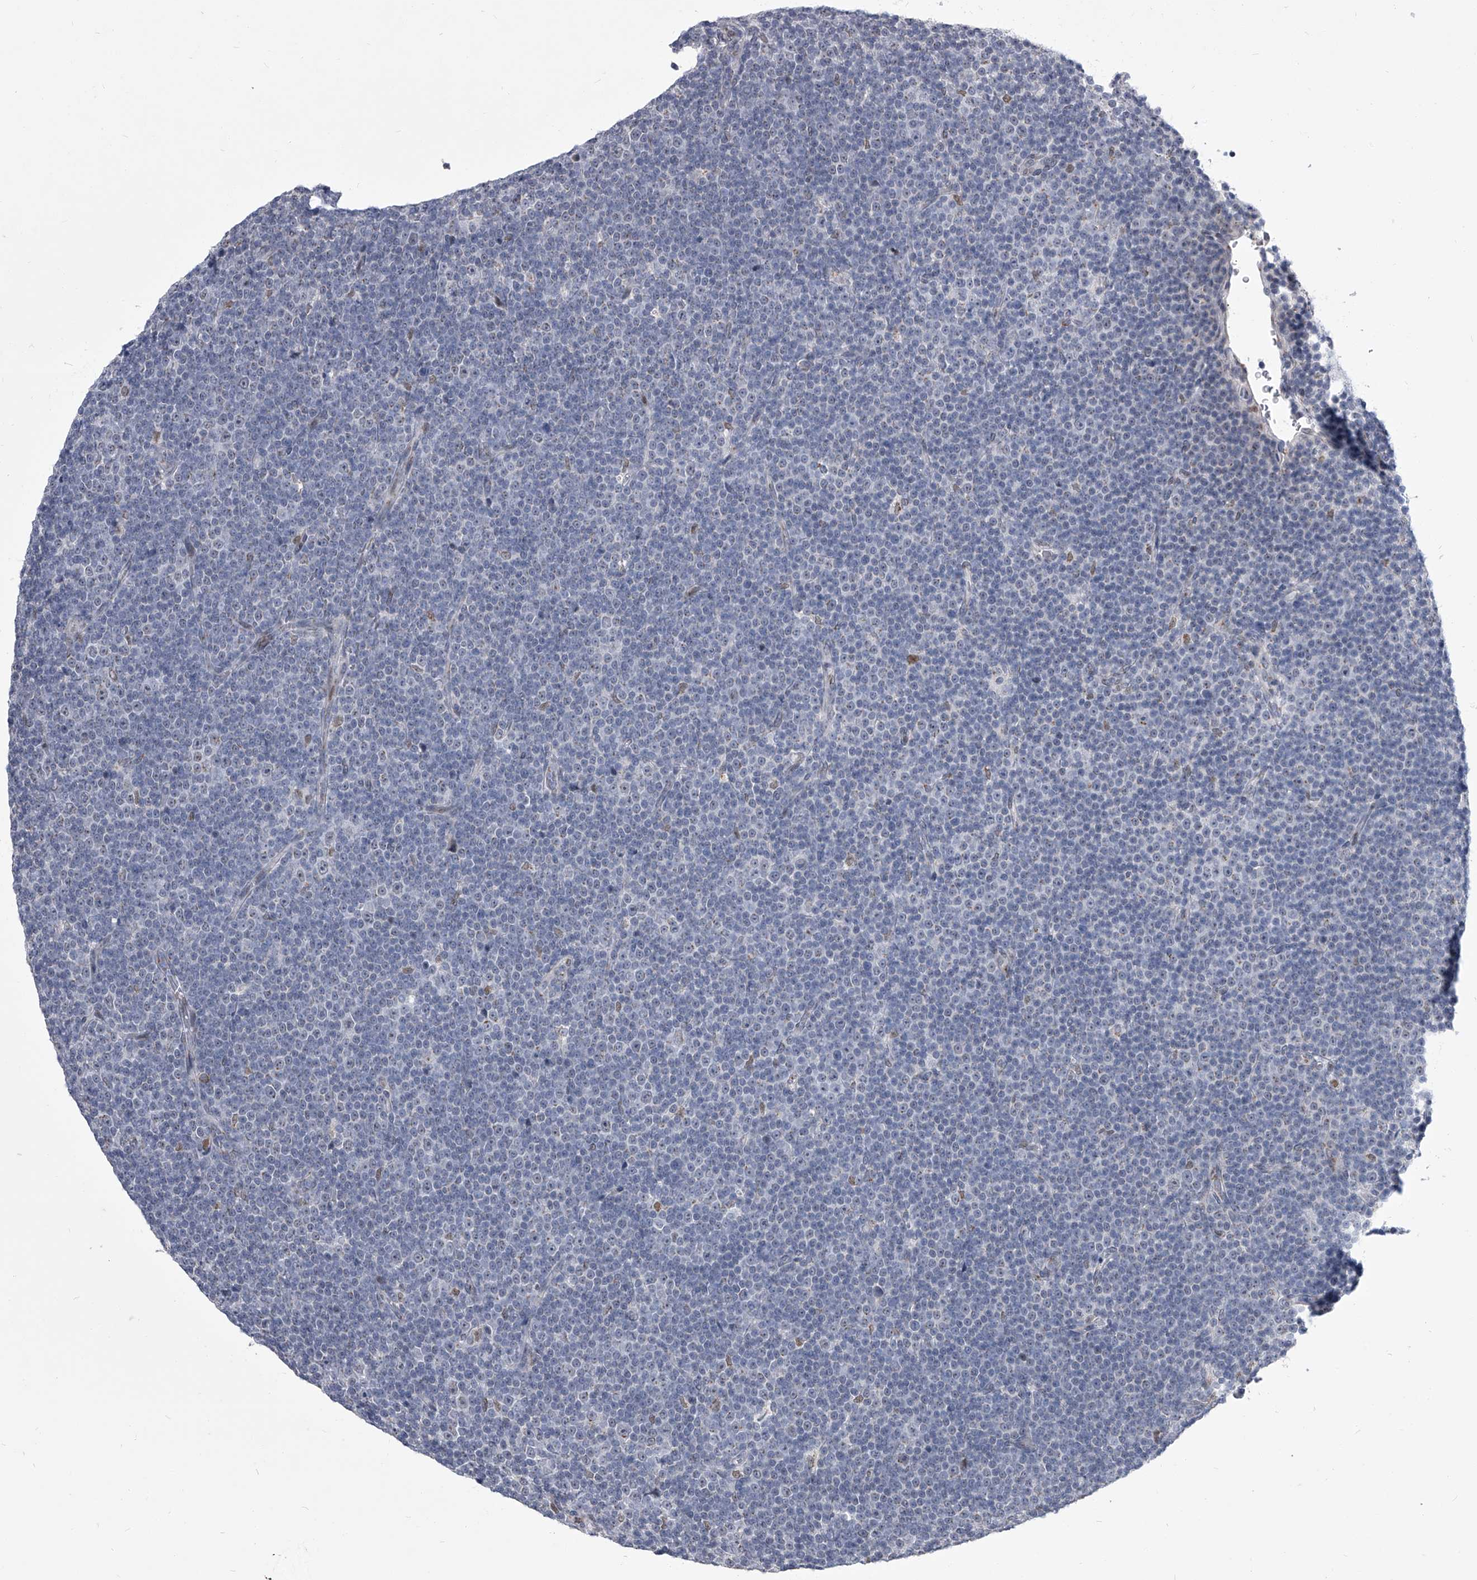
{"staining": {"intensity": "negative", "quantity": "none", "location": "none"}, "tissue": "lymphoma", "cell_type": "Tumor cells", "image_type": "cancer", "snomed": [{"axis": "morphology", "description": "Malignant lymphoma, non-Hodgkin's type, Low grade"}, {"axis": "topography", "description": "Lymph node"}], "caption": "High power microscopy micrograph of an immunohistochemistry histopathology image of lymphoma, revealing no significant expression in tumor cells.", "gene": "EVA1C", "patient": {"sex": "female", "age": 67}}